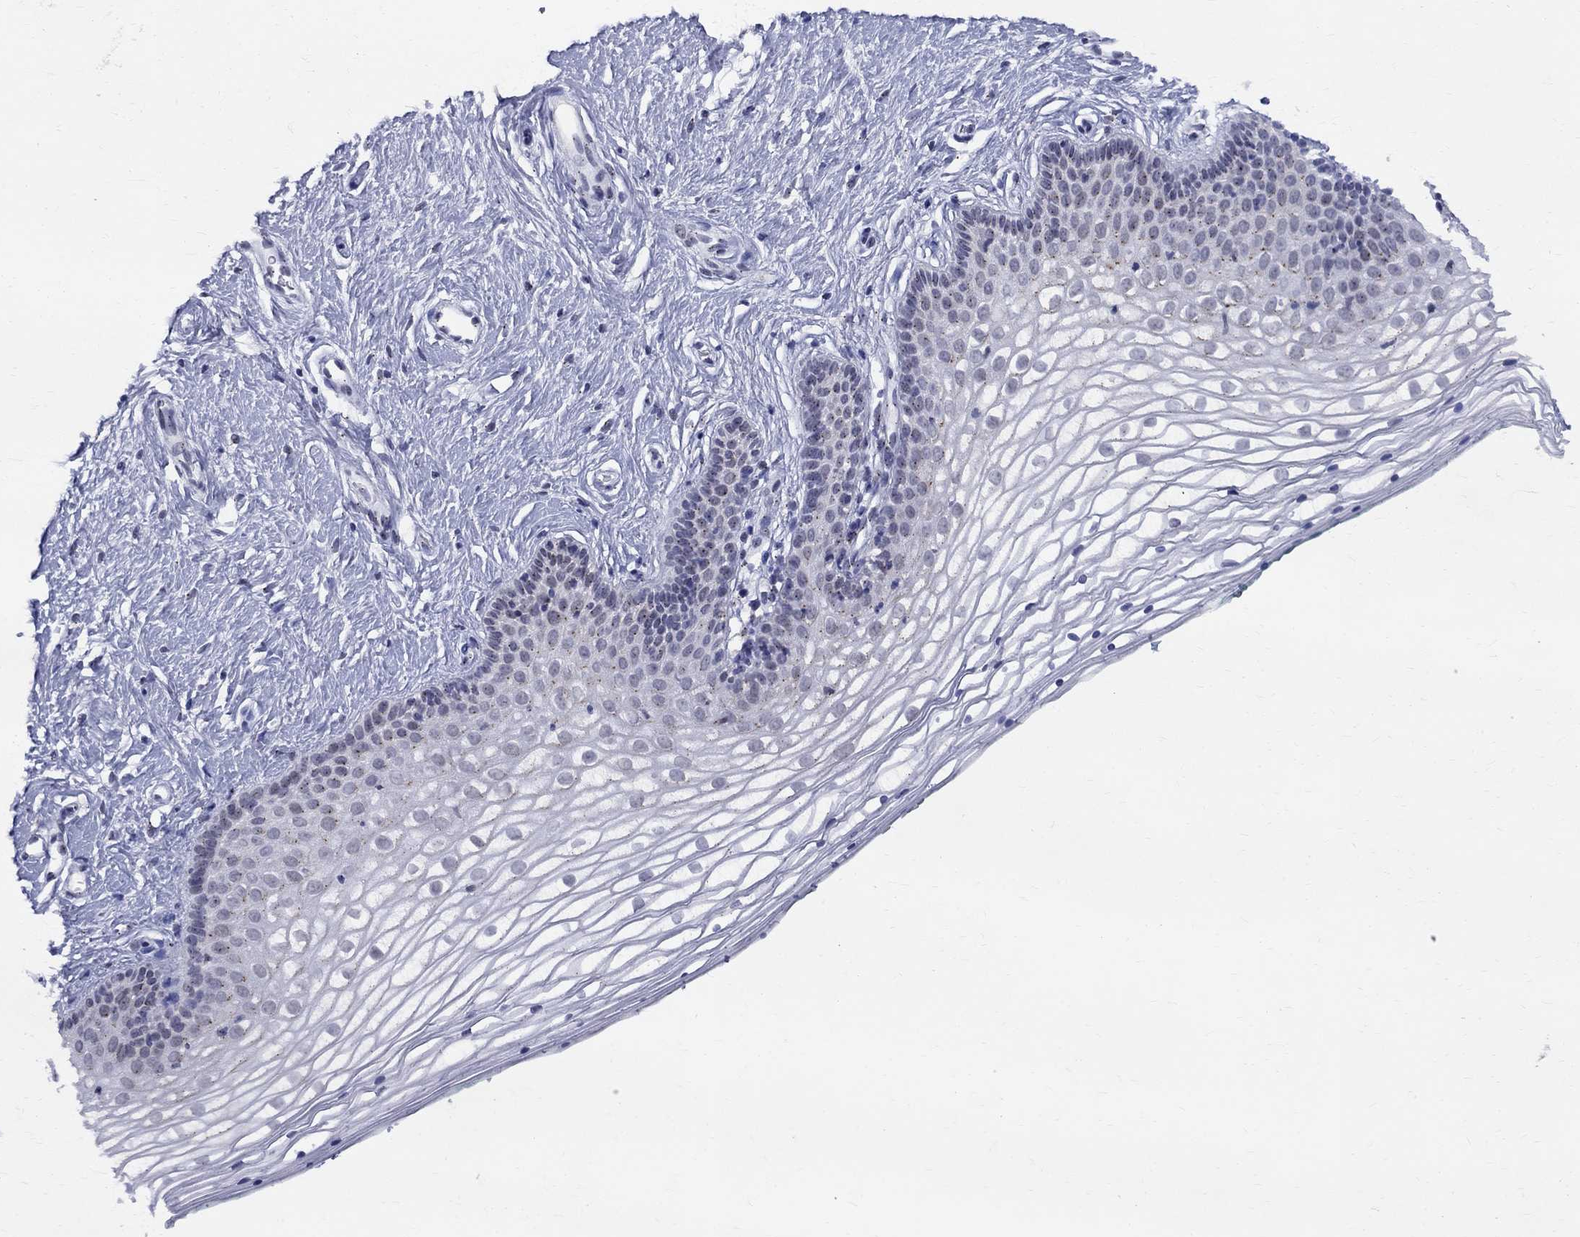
{"staining": {"intensity": "negative", "quantity": "none", "location": "none"}, "tissue": "vagina", "cell_type": "Squamous epithelial cells", "image_type": "normal", "snomed": [{"axis": "morphology", "description": "Normal tissue, NOS"}, {"axis": "topography", "description": "Vagina"}], "caption": "Protein analysis of unremarkable vagina exhibits no significant staining in squamous epithelial cells.", "gene": "CEP43", "patient": {"sex": "female", "age": 36}}